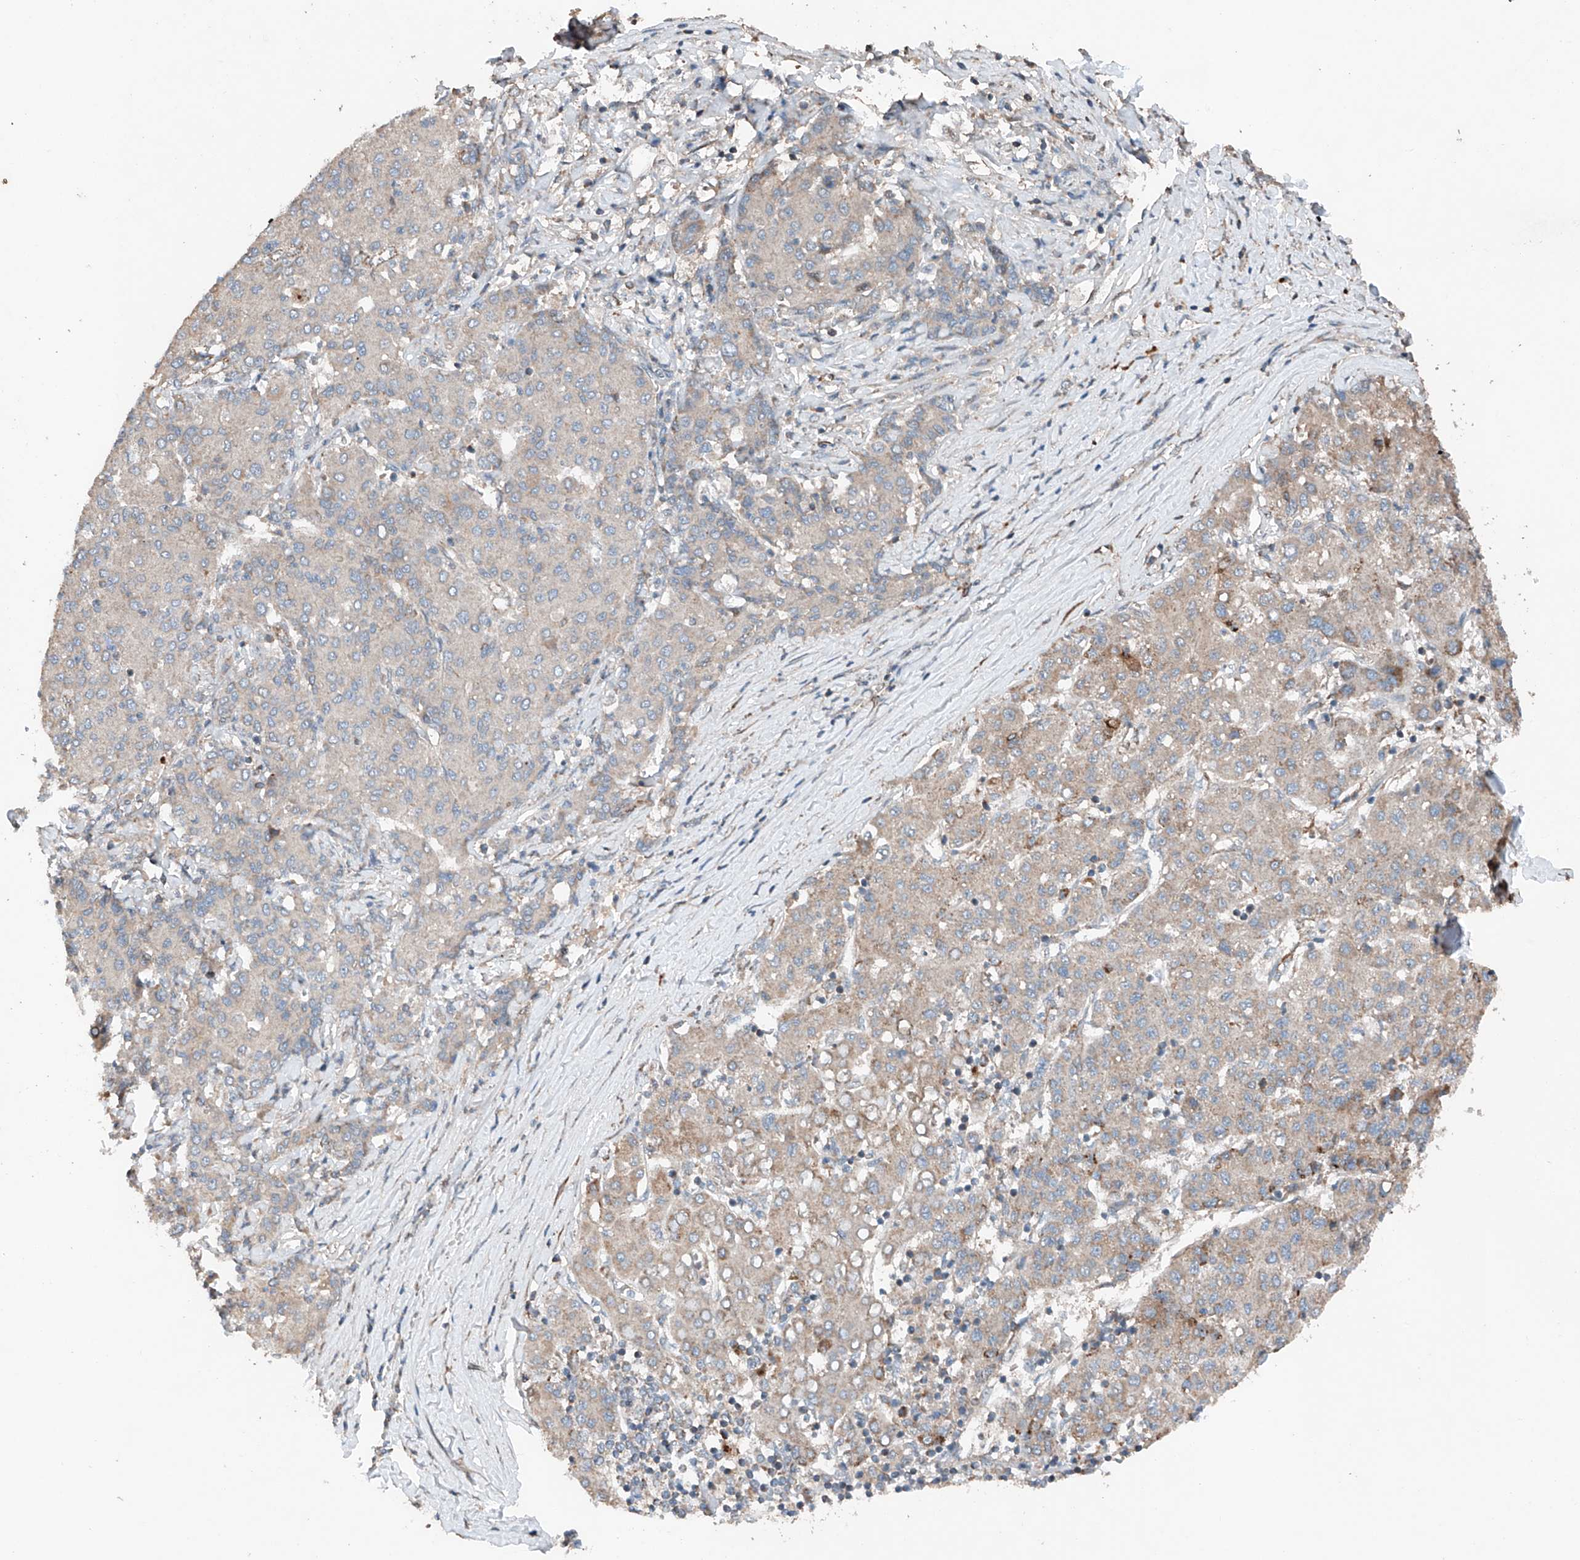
{"staining": {"intensity": "weak", "quantity": ">75%", "location": "cytoplasmic/membranous"}, "tissue": "liver cancer", "cell_type": "Tumor cells", "image_type": "cancer", "snomed": [{"axis": "morphology", "description": "Carcinoma, Hepatocellular, NOS"}, {"axis": "topography", "description": "Liver"}], "caption": "The image reveals staining of liver hepatocellular carcinoma, revealing weak cytoplasmic/membranous protein staining (brown color) within tumor cells.", "gene": "AP4B1", "patient": {"sex": "male", "age": 65}}